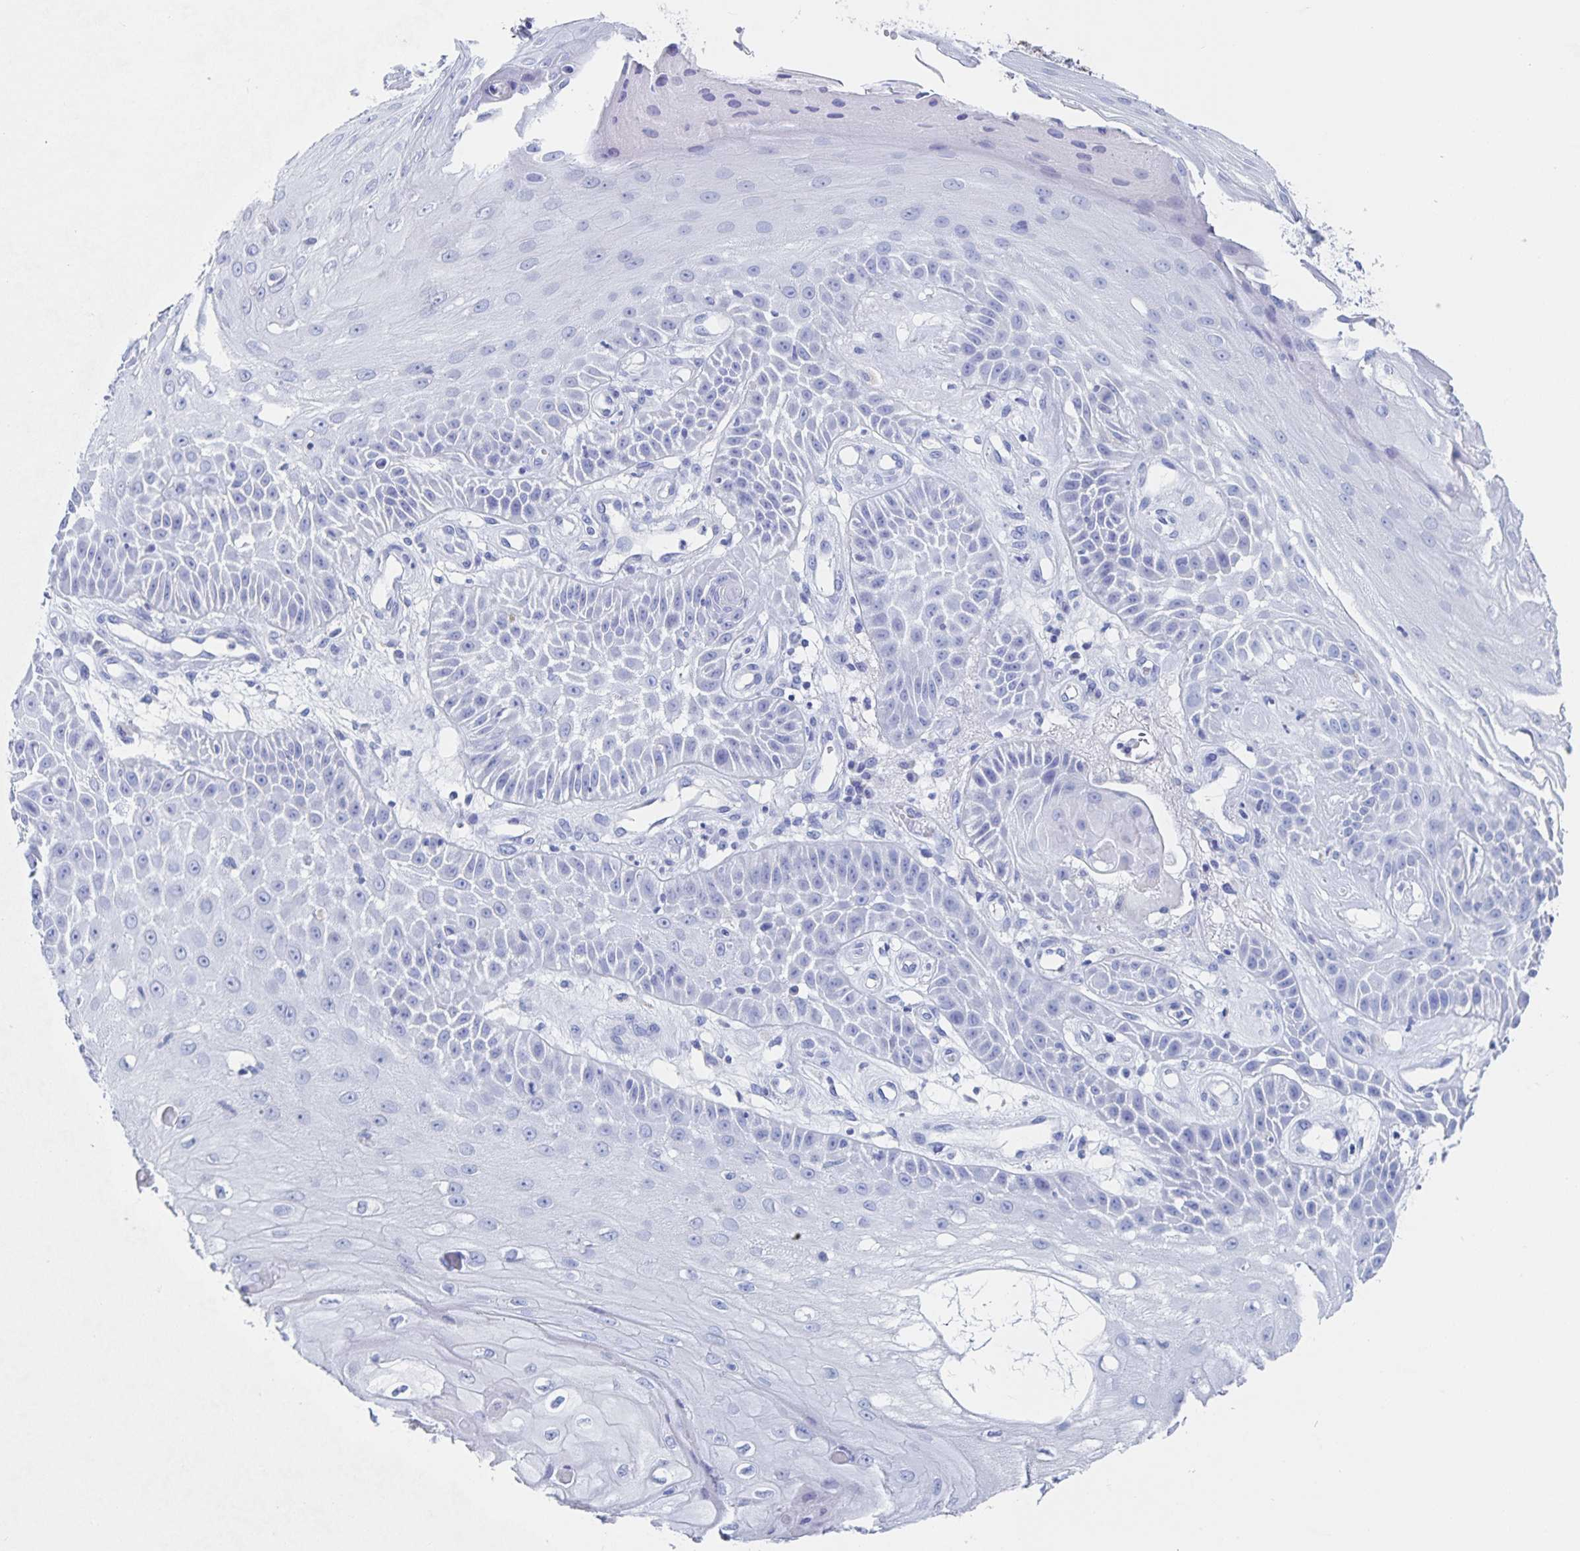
{"staining": {"intensity": "negative", "quantity": "none", "location": "none"}, "tissue": "skin cancer", "cell_type": "Tumor cells", "image_type": "cancer", "snomed": [{"axis": "morphology", "description": "Squamous cell carcinoma, NOS"}, {"axis": "topography", "description": "Skin"}], "caption": "There is no significant positivity in tumor cells of skin cancer (squamous cell carcinoma). Brightfield microscopy of immunohistochemistry stained with DAB (3,3'-diaminobenzidine) (brown) and hematoxylin (blue), captured at high magnification.", "gene": "DMBT1", "patient": {"sex": "male", "age": 70}}